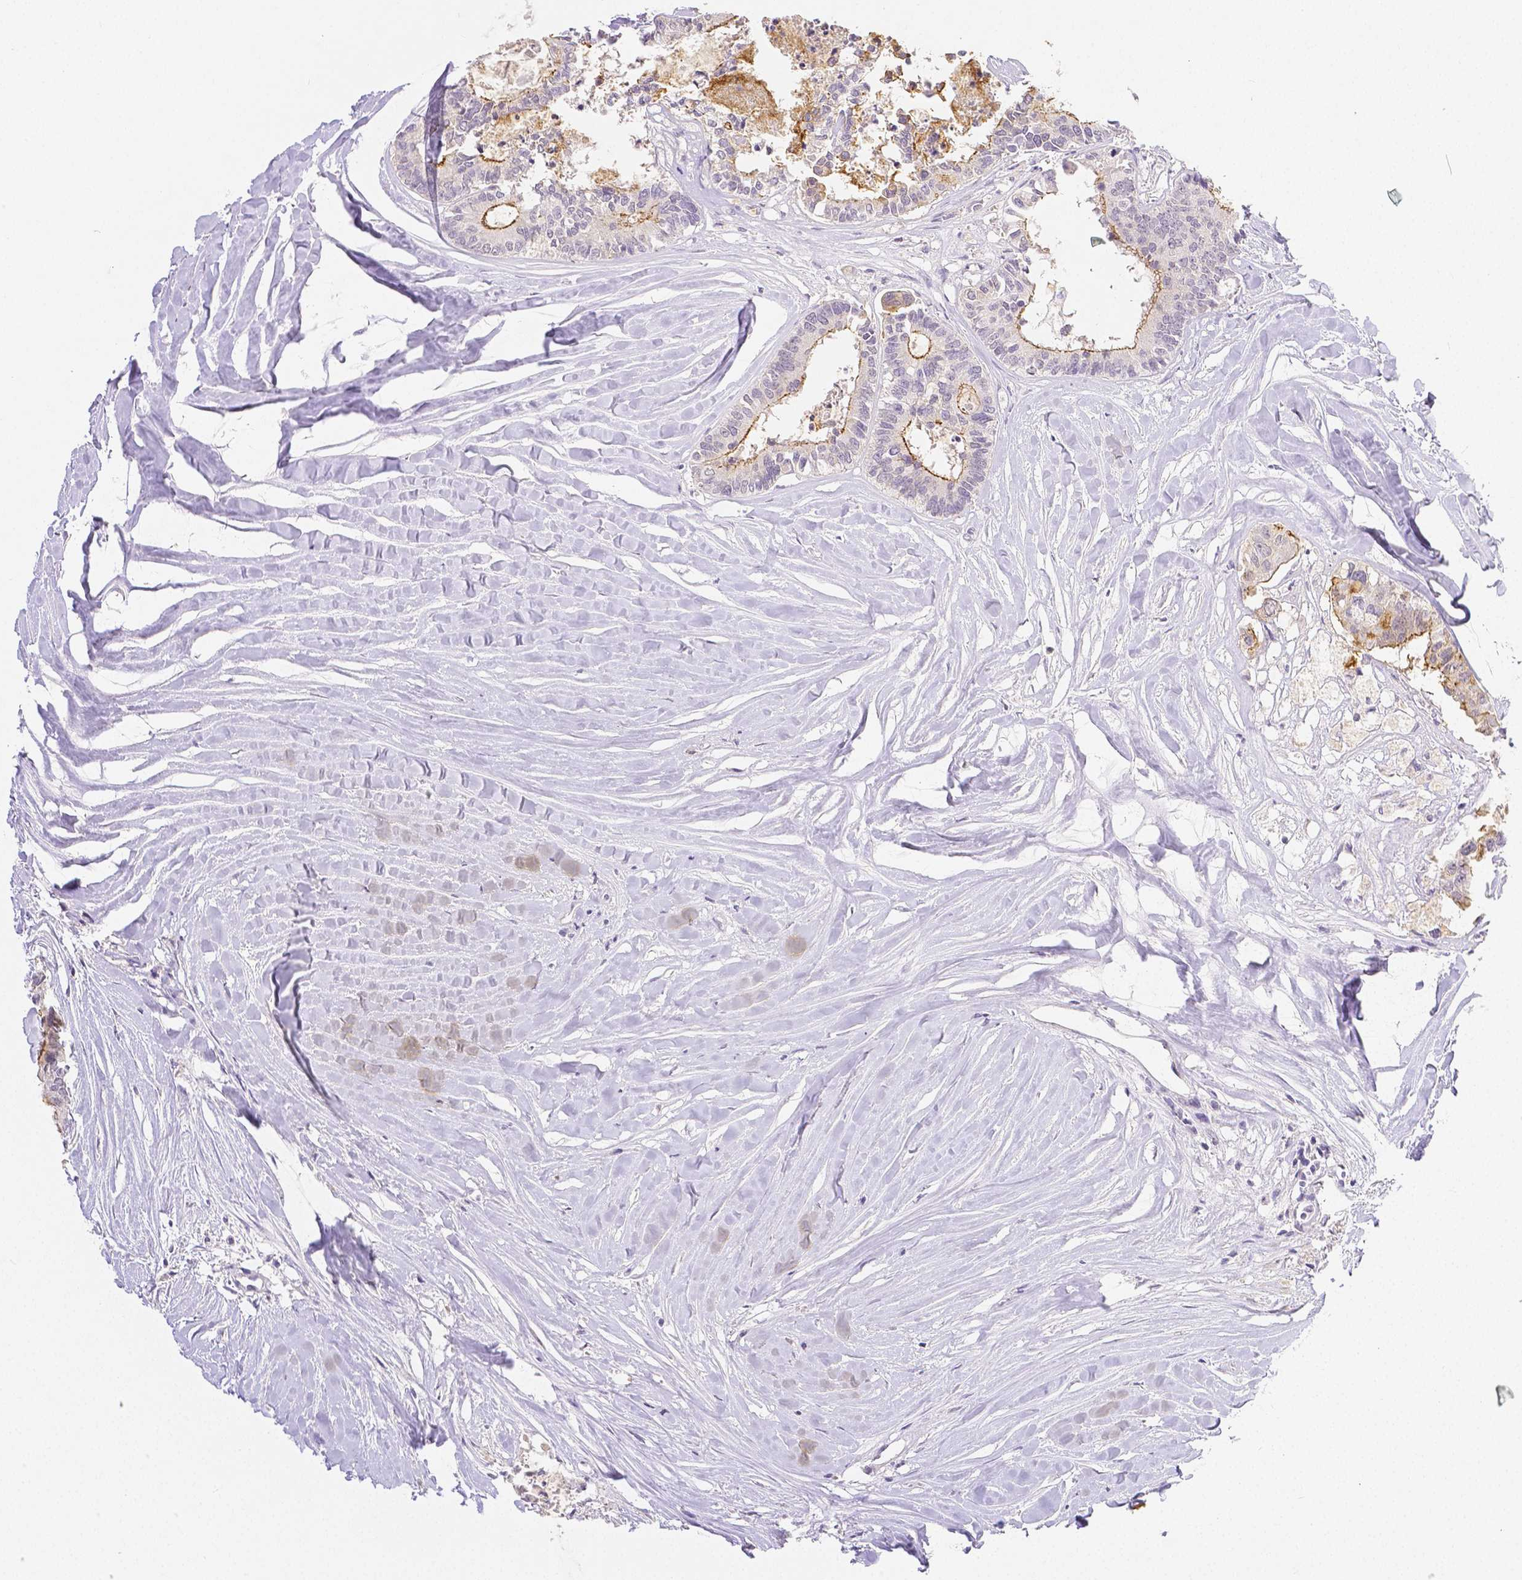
{"staining": {"intensity": "moderate", "quantity": "<25%", "location": "cytoplasmic/membranous"}, "tissue": "colorectal cancer", "cell_type": "Tumor cells", "image_type": "cancer", "snomed": [{"axis": "morphology", "description": "Adenocarcinoma, NOS"}, {"axis": "topography", "description": "Colon"}, {"axis": "topography", "description": "Rectum"}], "caption": "There is low levels of moderate cytoplasmic/membranous staining in tumor cells of colorectal adenocarcinoma, as demonstrated by immunohistochemical staining (brown color).", "gene": "OCLN", "patient": {"sex": "male", "age": 57}}